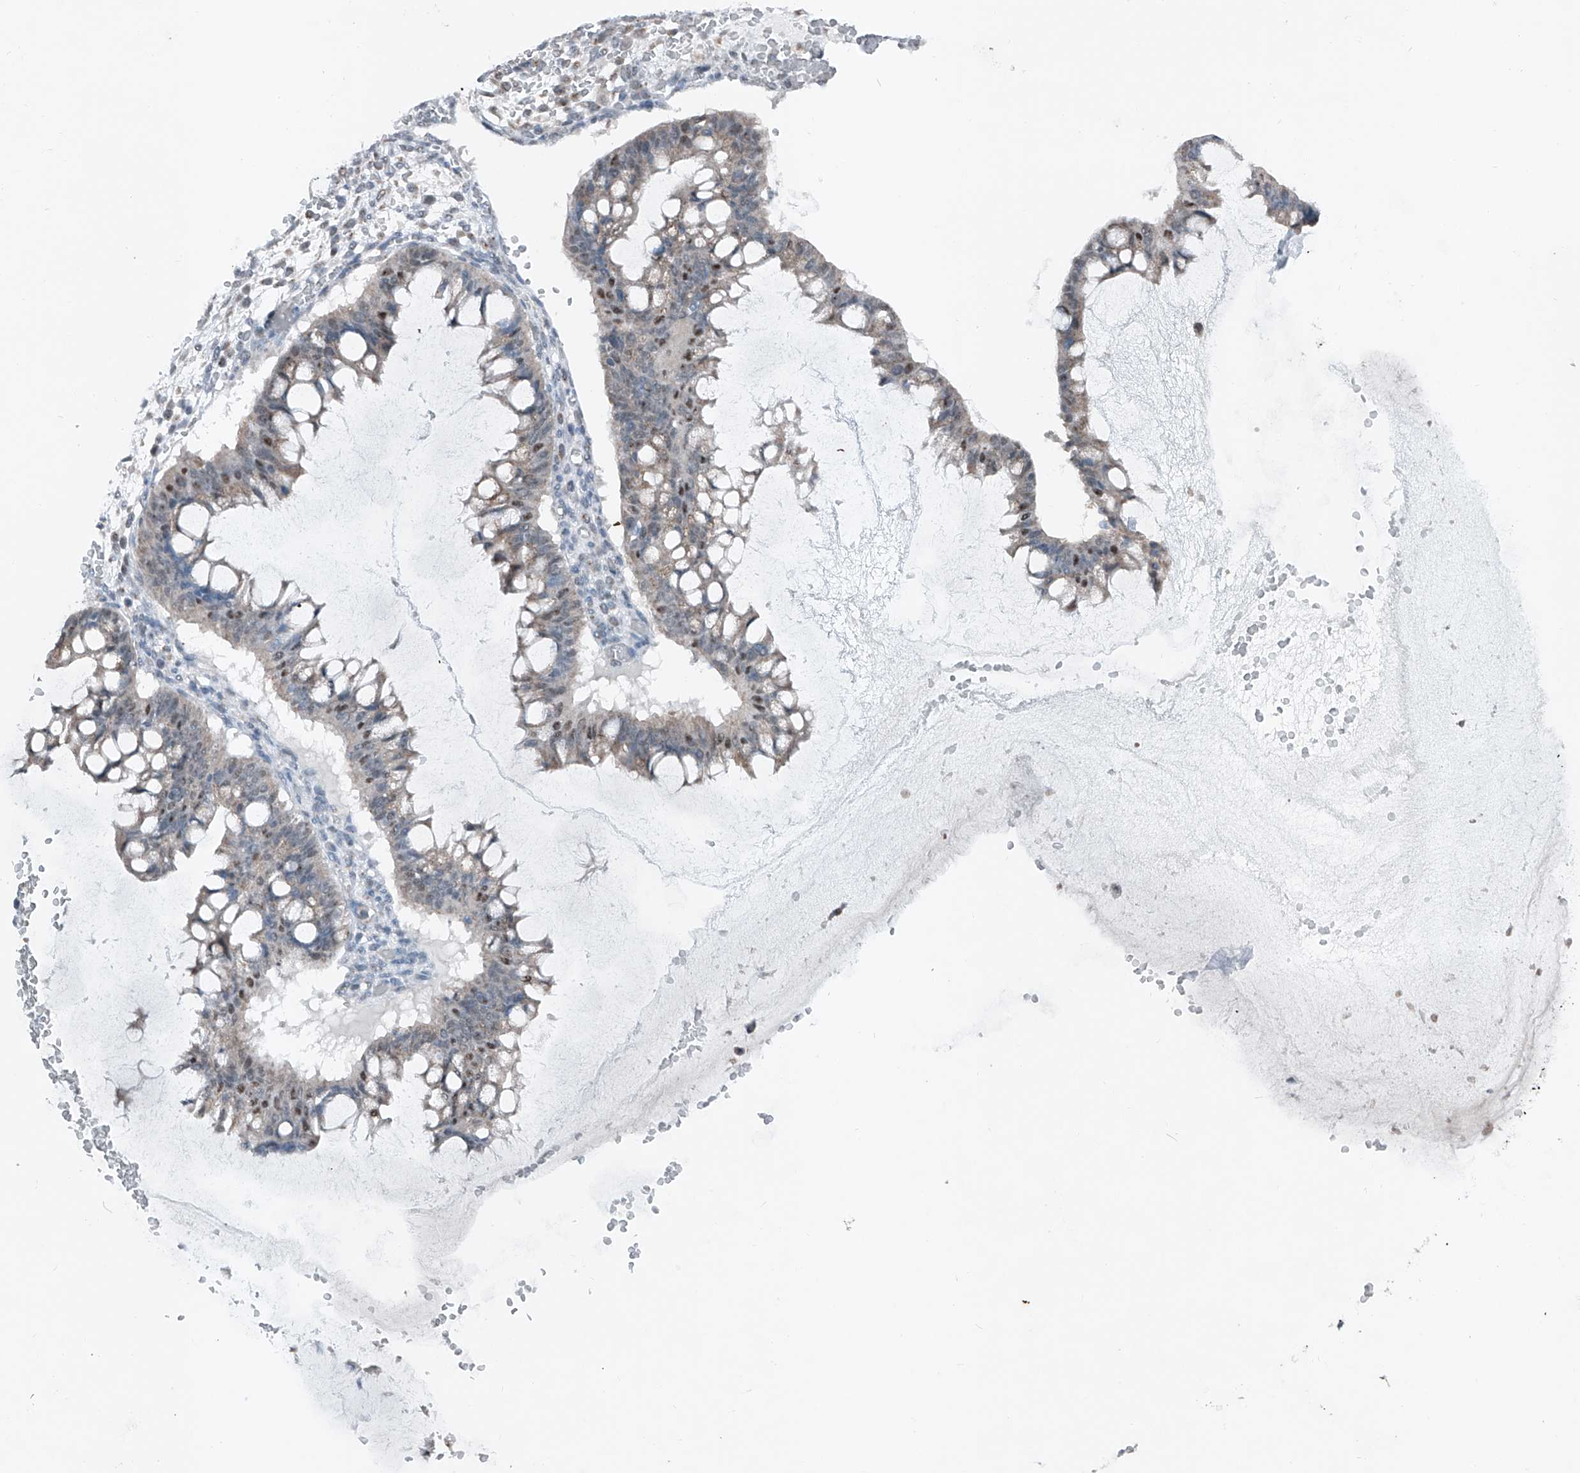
{"staining": {"intensity": "negative", "quantity": "none", "location": "none"}, "tissue": "ovarian cancer", "cell_type": "Tumor cells", "image_type": "cancer", "snomed": [{"axis": "morphology", "description": "Cystadenocarcinoma, mucinous, NOS"}, {"axis": "topography", "description": "Ovary"}], "caption": "Tumor cells are negative for brown protein staining in mucinous cystadenocarcinoma (ovarian). Brightfield microscopy of immunohistochemistry stained with DAB (3,3'-diaminobenzidine) (brown) and hematoxylin (blue), captured at high magnification.", "gene": "DYRK1B", "patient": {"sex": "female", "age": 73}}